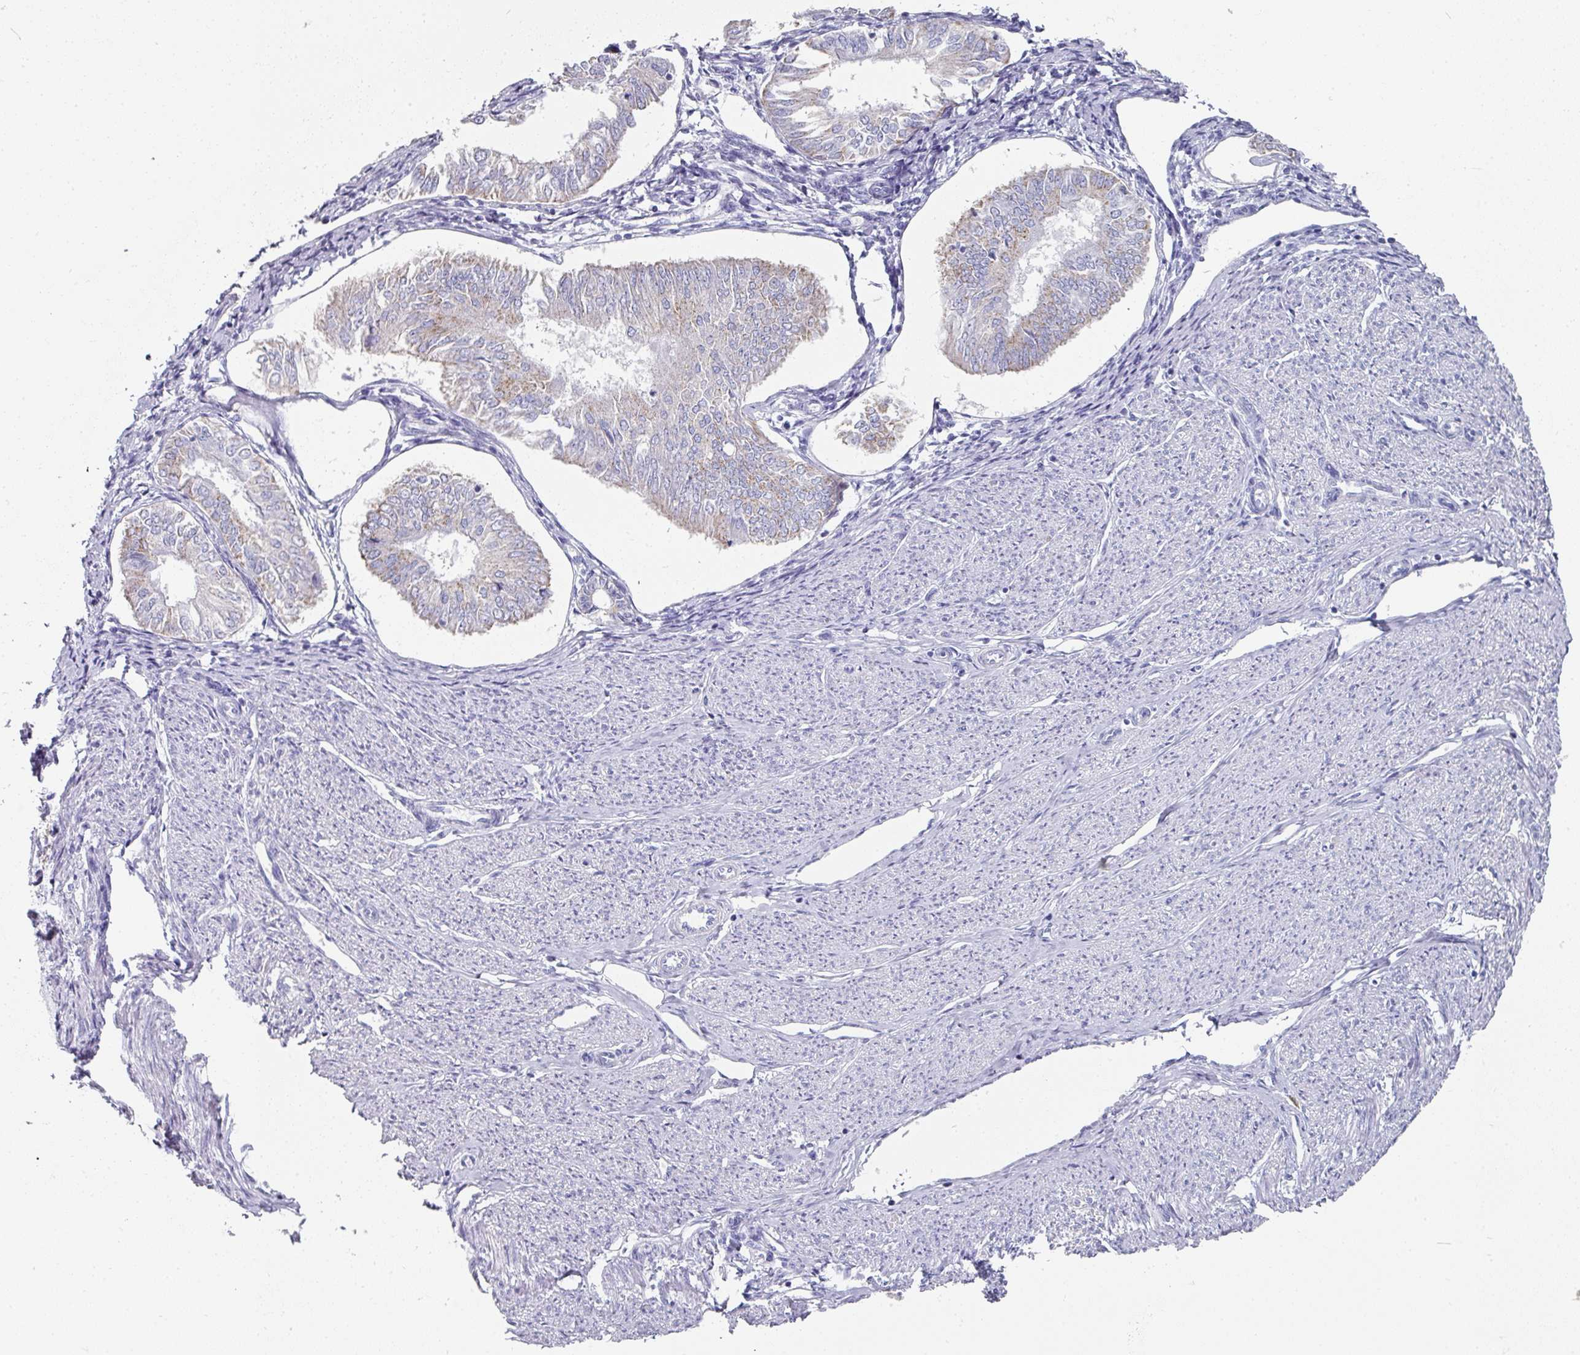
{"staining": {"intensity": "weak", "quantity": "<25%", "location": "cytoplasmic/membranous"}, "tissue": "endometrial cancer", "cell_type": "Tumor cells", "image_type": "cancer", "snomed": [{"axis": "morphology", "description": "Adenocarcinoma, NOS"}, {"axis": "topography", "description": "Endometrium"}], "caption": "A high-resolution photomicrograph shows IHC staining of endometrial cancer, which exhibits no significant staining in tumor cells.", "gene": "SETBP1", "patient": {"sex": "female", "age": 58}}